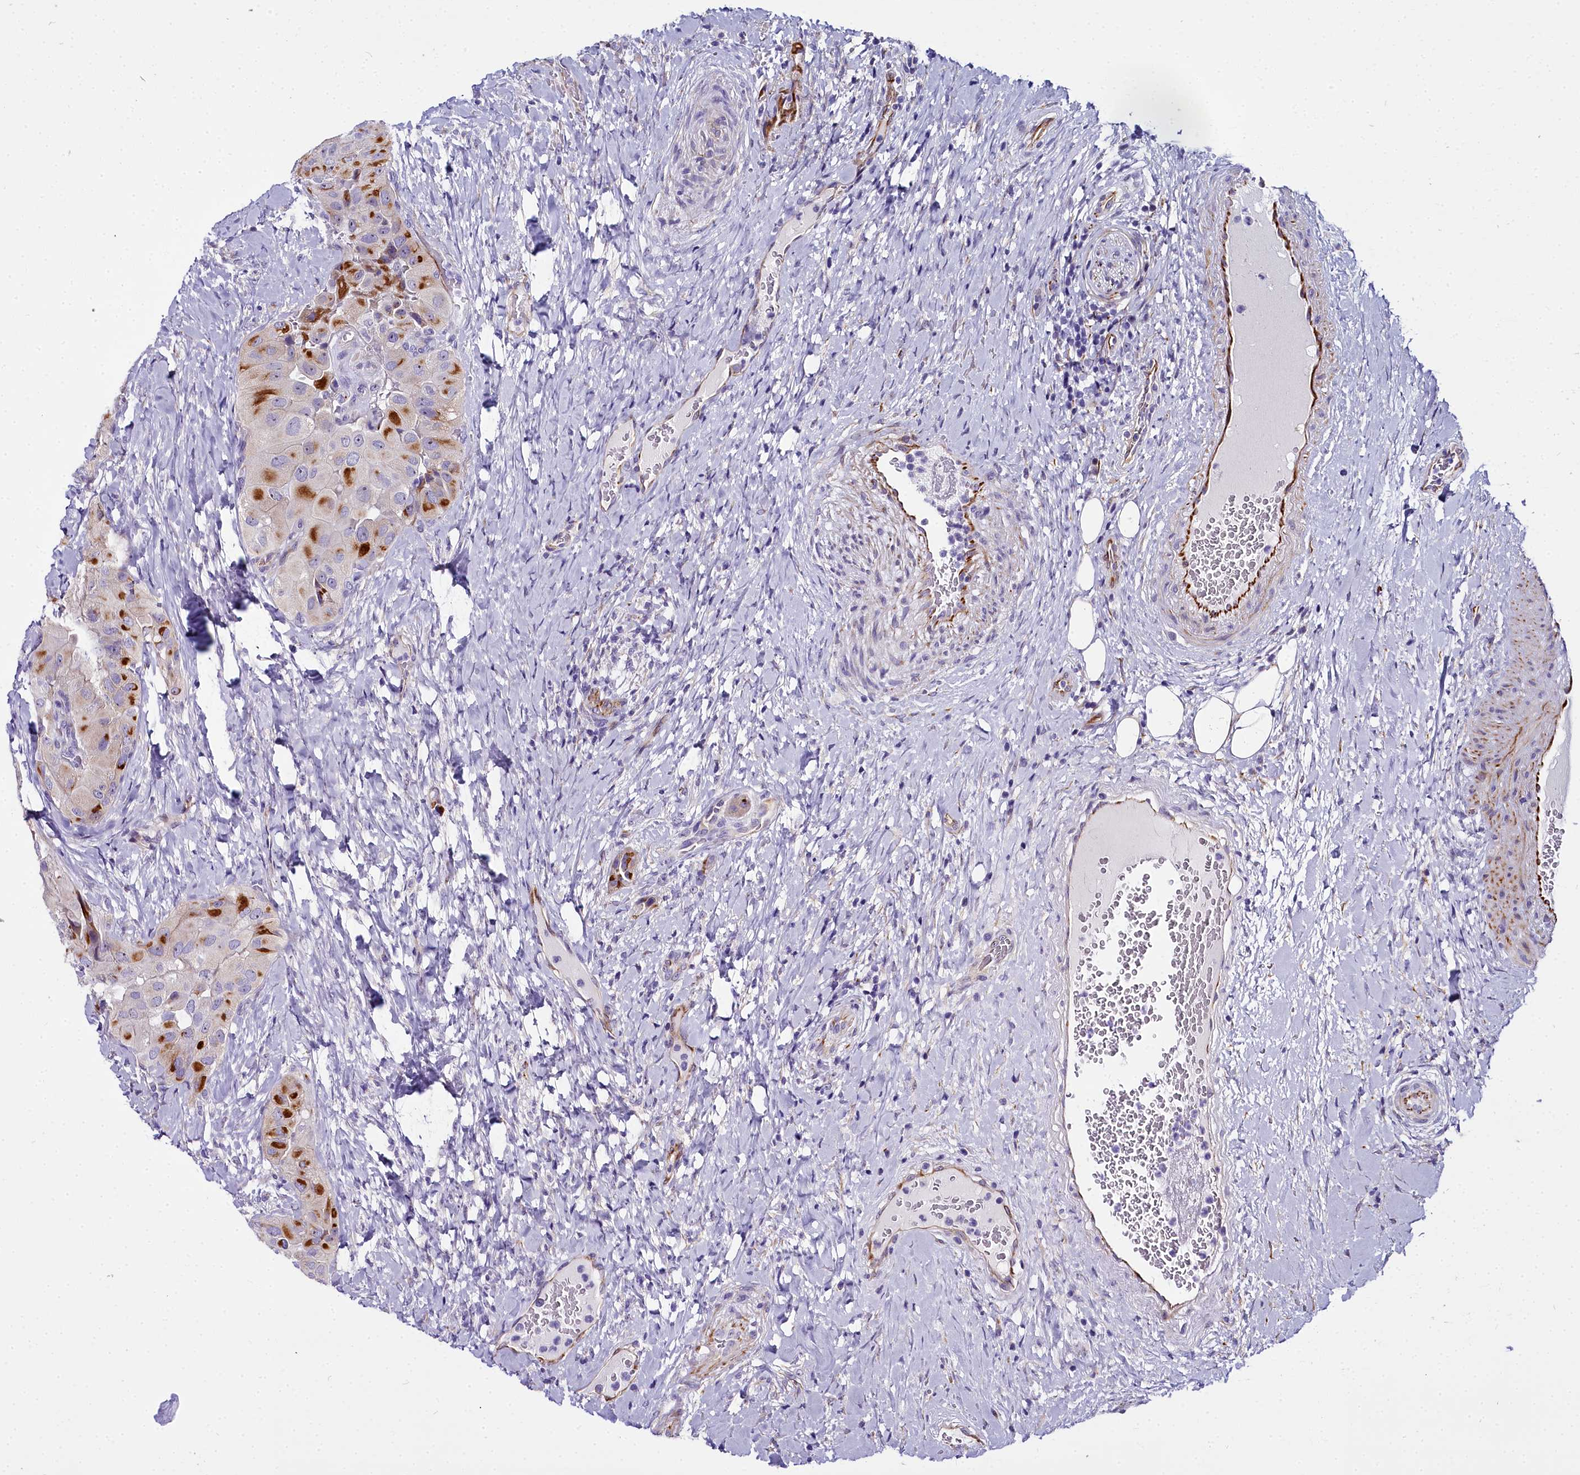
{"staining": {"intensity": "strong", "quantity": "25%-75%", "location": "cytoplasmic/membranous"}, "tissue": "thyroid cancer", "cell_type": "Tumor cells", "image_type": "cancer", "snomed": [{"axis": "morphology", "description": "Normal tissue, NOS"}, {"axis": "morphology", "description": "Papillary adenocarcinoma, NOS"}, {"axis": "topography", "description": "Thyroid gland"}], "caption": "Immunohistochemistry (IHC) histopathology image of human thyroid cancer (papillary adenocarcinoma) stained for a protein (brown), which reveals high levels of strong cytoplasmic/membranous positivity in approximately 25%-75% of tumor cells.", "gene": "TIMM22", "patient": {"sex": "female", "age": 59}}